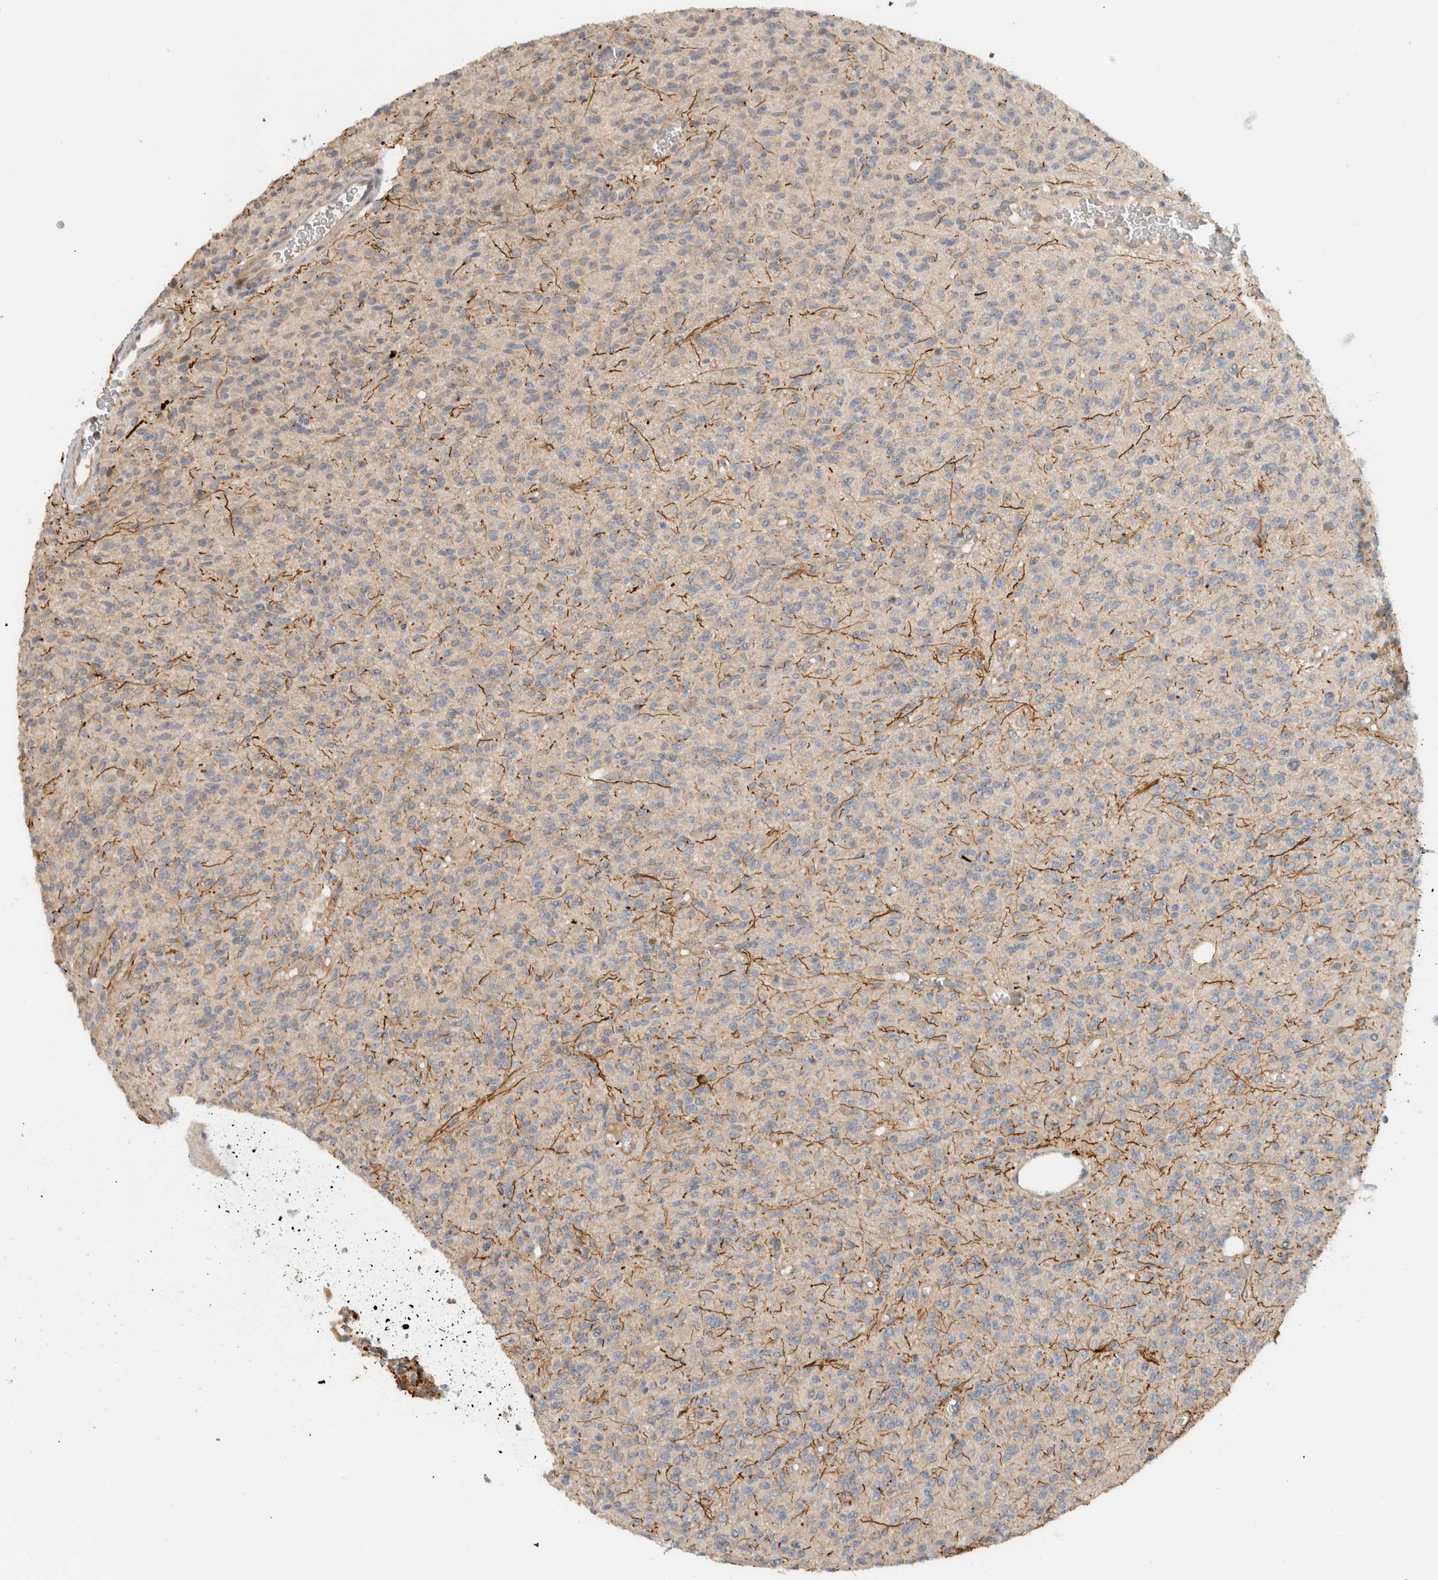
{"staining": {"intensity": "negative", "quantity": "none", "location": "none"}, "tissue": "glioma", "cell_type": "Tumor cells", "image_type": "cancer", "snomed": [{"axis": "morphology", "description": "Glioma, malignant, High grade"}, {"axis": "topography", "description": "Brain"}], "caption": "Immunohistochemistry histopathology image of neoplastic tissue: glioma stained with DAB (3,3'-diaminobenzidine) displays no significant protein positivity in tumor cells.", "gene": "ERCC6L2", "patient": {"sex": "male", "age": 34}}